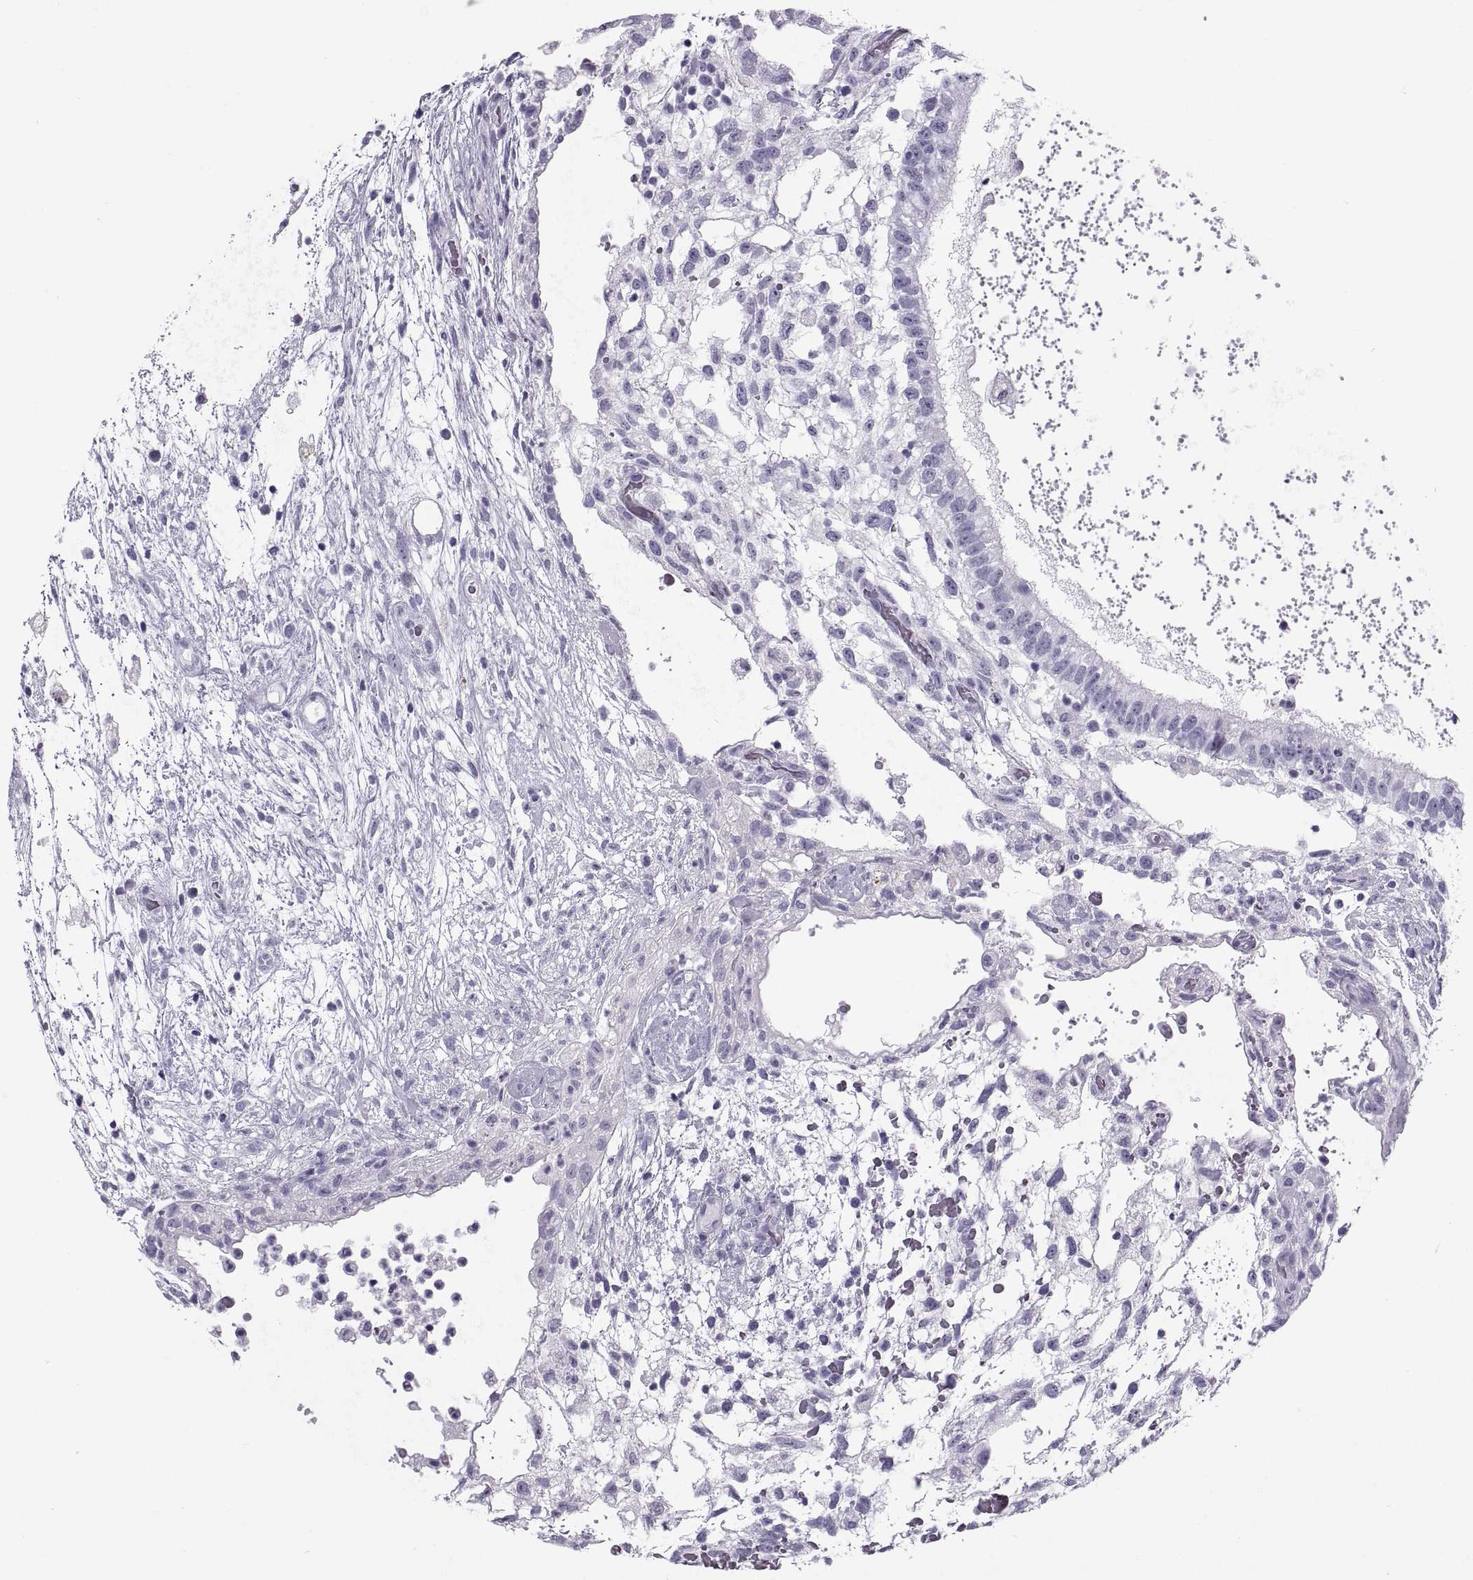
{"staining": {"intensity": "negative", "quantity": "none", "location": "none"}, "tissue": "testis cancer", "cell_type": "Tumor cells", "image_type": "cancer", "snomed": [{"axis": "morphology", "description": "Normal tissue, NOS"}, {"axis": "morphology", "description": "Carcinoma, Embryonal, NOS"}, {"axis": "topography", "description": "Testis"}], "caption": "This is a image of immunohistochemistry staining of testis cancer (embryonal carcinoma), which shows no staining in tumor cells.", "gene": "RLBP1", "patient": {"sex": "male", "age": 32}}